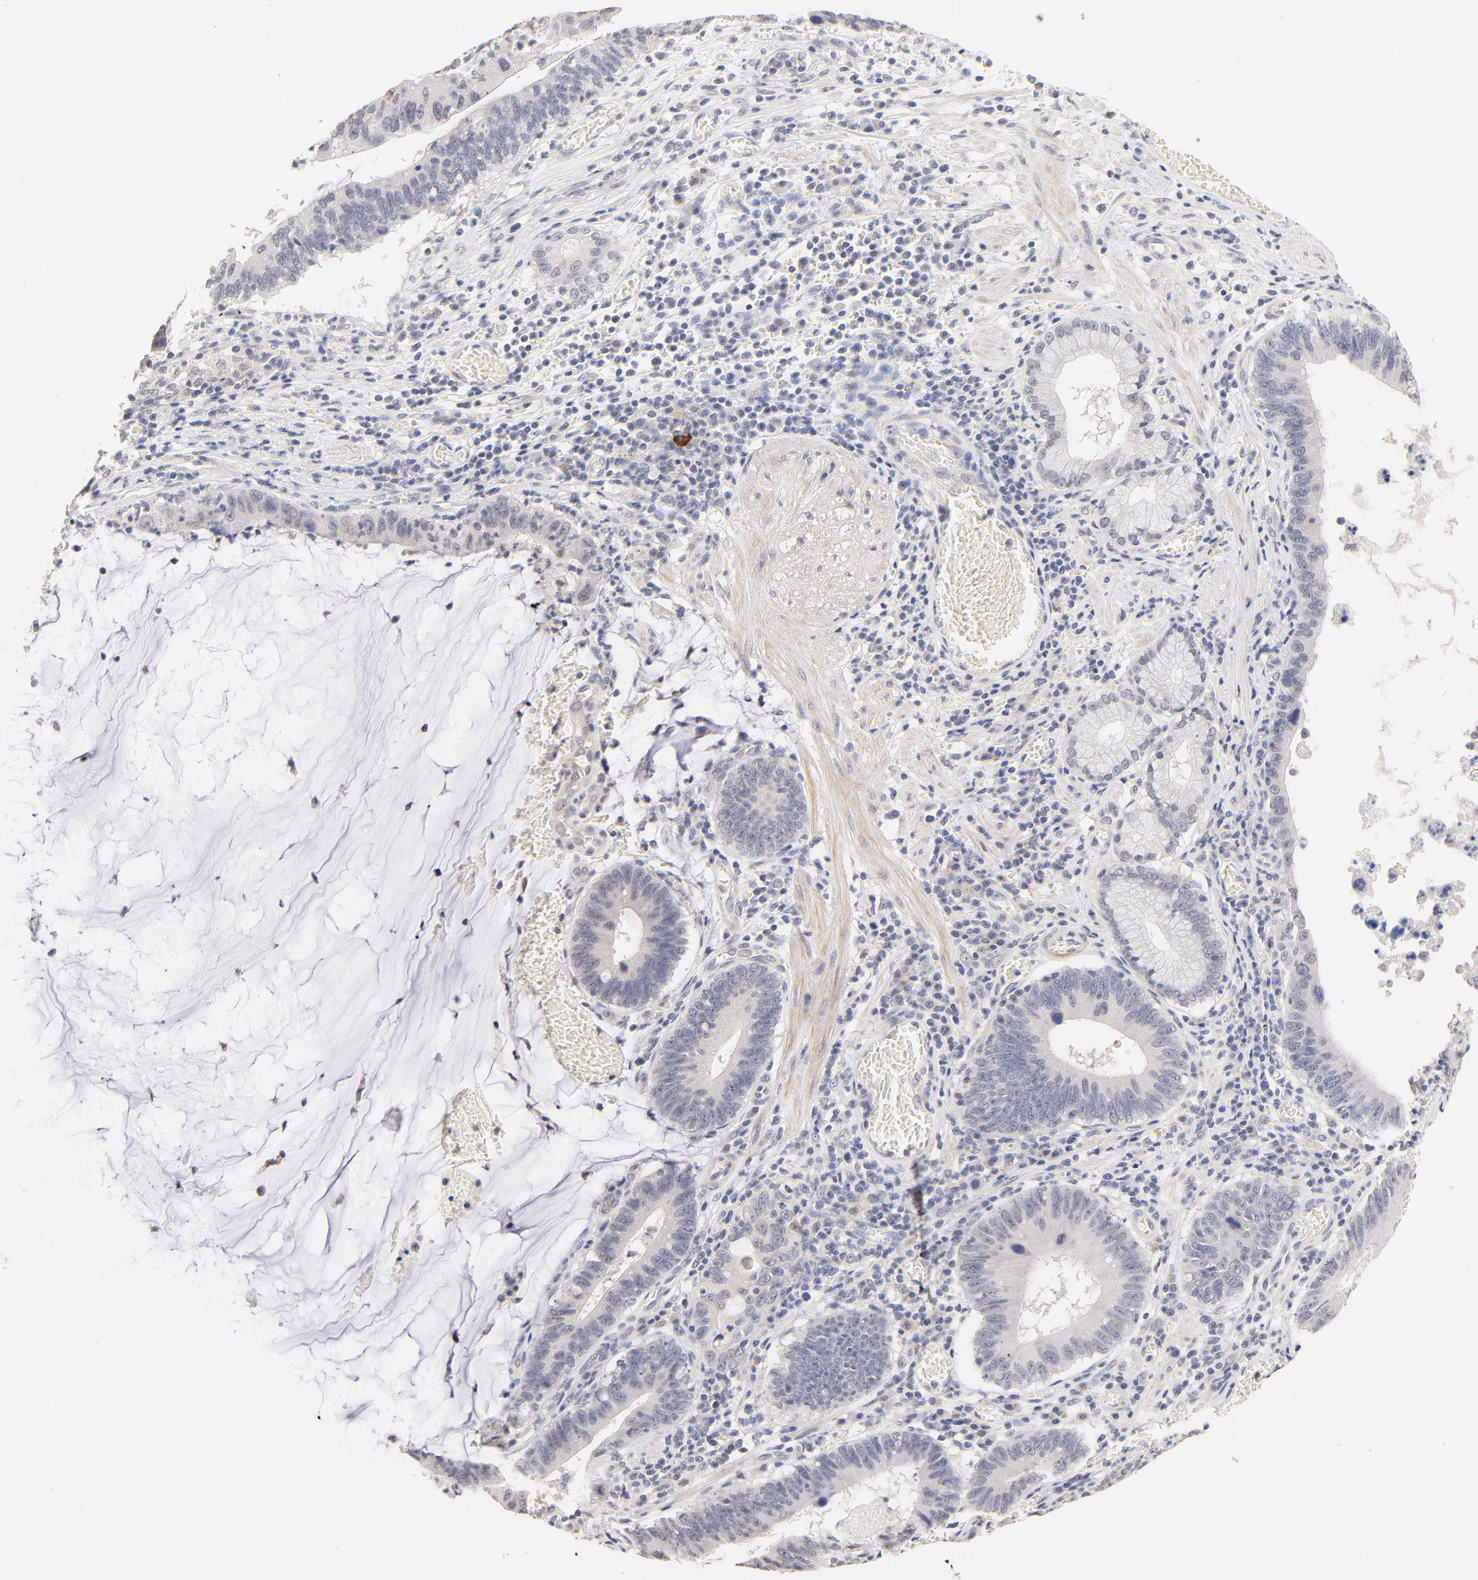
{"staining": {"intensity": "negative", "quantity": "none", "location": "none"}, "tissue": "stomach cancer", "cell_type": "Tumor cells", "image_type": "cancer", "snomed": [{"axis": "morphology", "description": "Adenocarcinoma, NOS"}, {"axis": "topography", "description": "Stomach"}, {"axis": "topography", "description": "Gastric cardia"}], "caption": "Tumor cells are negative for protein expression in human stomach cancer (adenocarcinoma).", "gene": "RIBC2", "patient": {"sex": "male", "age": 59}}